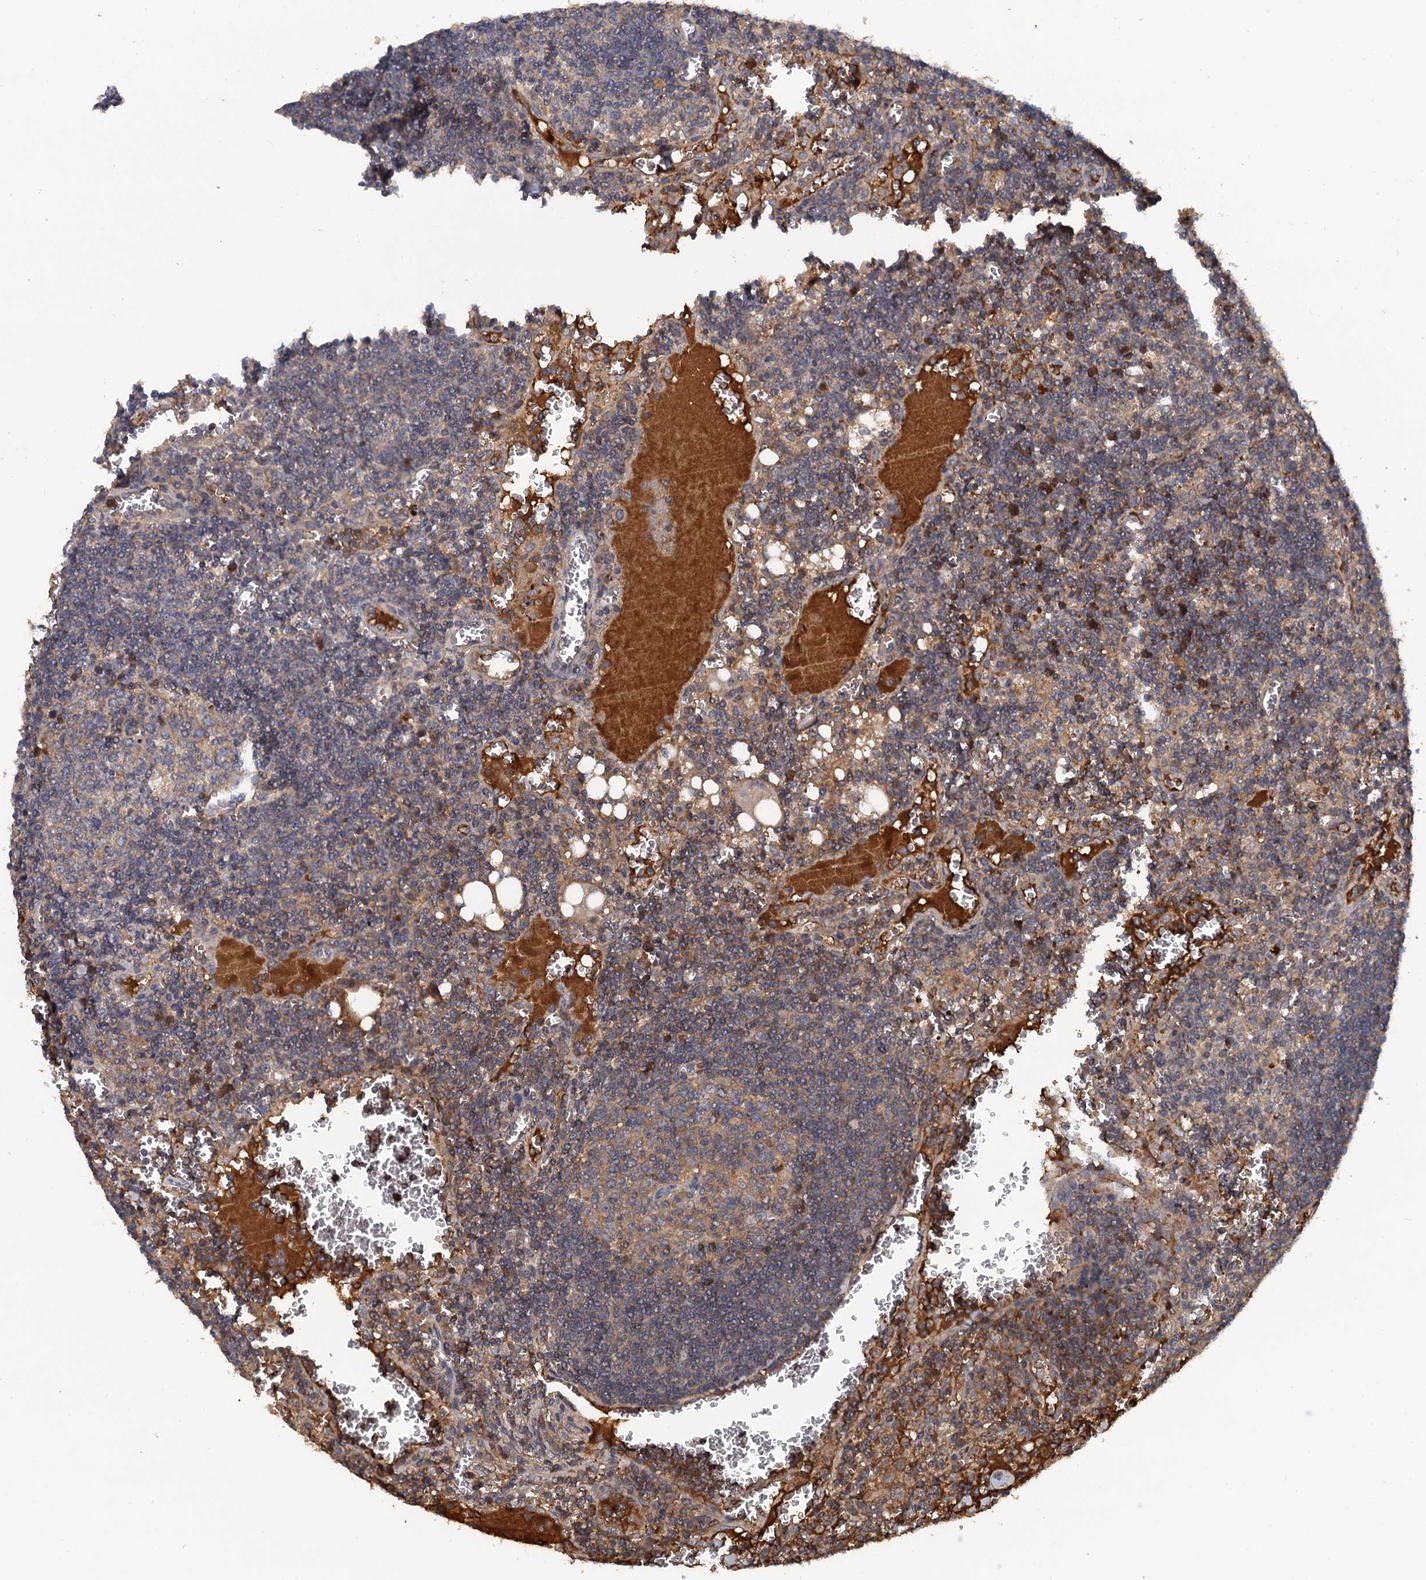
{"staining": {"intensity": "weak", "quantity": "25%-75%", "location": "cytoplasmic/membranous"}, "tissue": "lymph node", "cell_type": "Germinal center cells", "image_type": "normal", "snomed": [{"axis": "morphology", "description": "Normal tissue, NOS"}, {"axis": "topography", "description": "Lymph node"}], "caption": "Protein expression analysis of unremarkable lymph node exhibits weak cytoplasmic/membranous staining in approximately 25%-75% of germinal center cells.", "gene": "HAPLN3", "patient": {"sex": "female", "age": 73}}